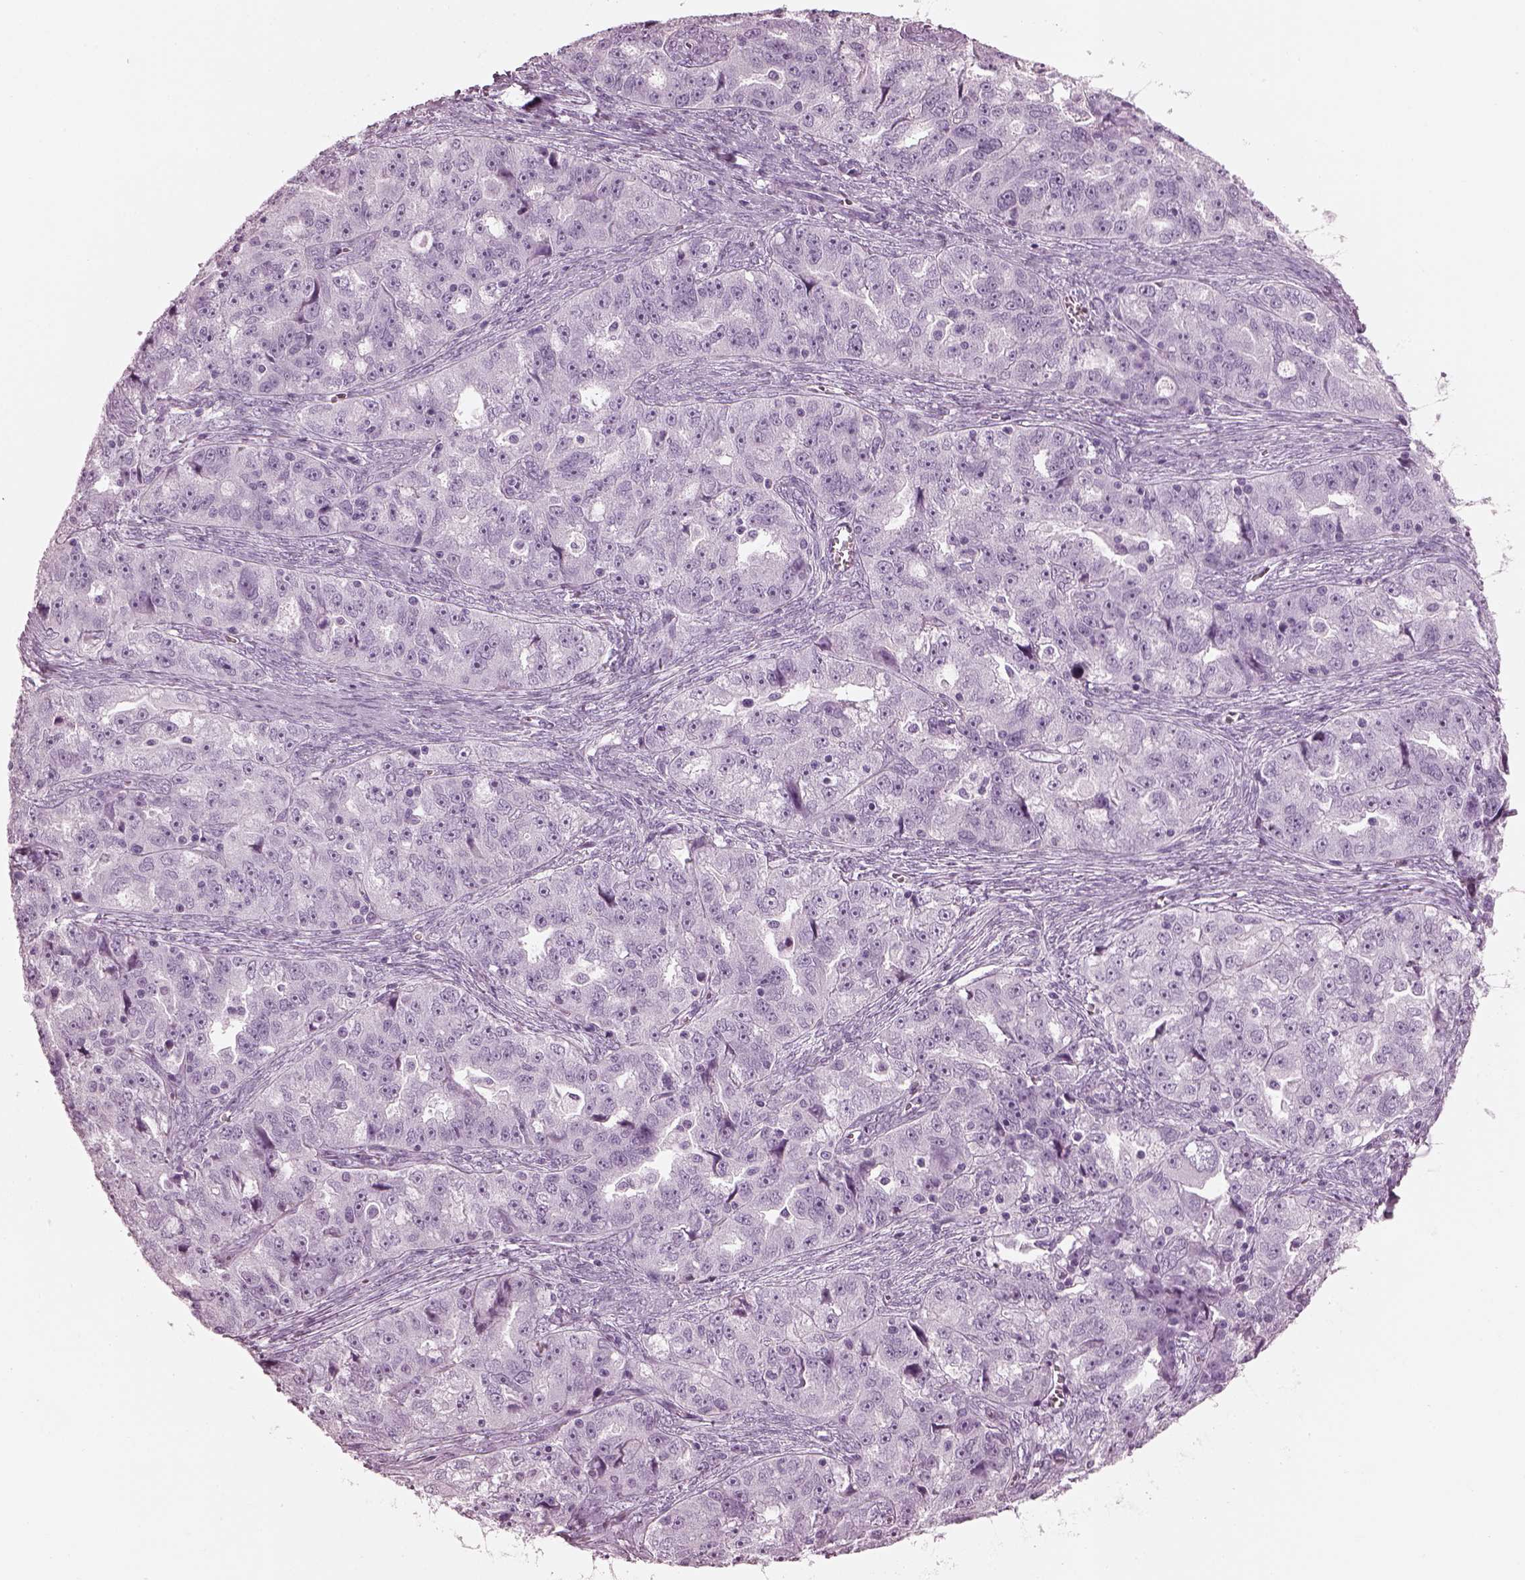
{"staining": {"intensity": "negative", "quantity": "none", "location": "none"}, "tissue": "ovarian cancer", "cell_type": "Tumor cells", "image_type": "cancer", "snomed": [{"axis": "morphology", "description": "Cystadenocarcinoma, serous, NOS"}, {"axis": "topography", "description": "Ovary"}], "caption": "Tumor cells are negative for protein expression in human serous cystadenocarcinoma (ovarian).", "gene": "TCHHL1", "patient": {"sex": "female", "age": 51}}